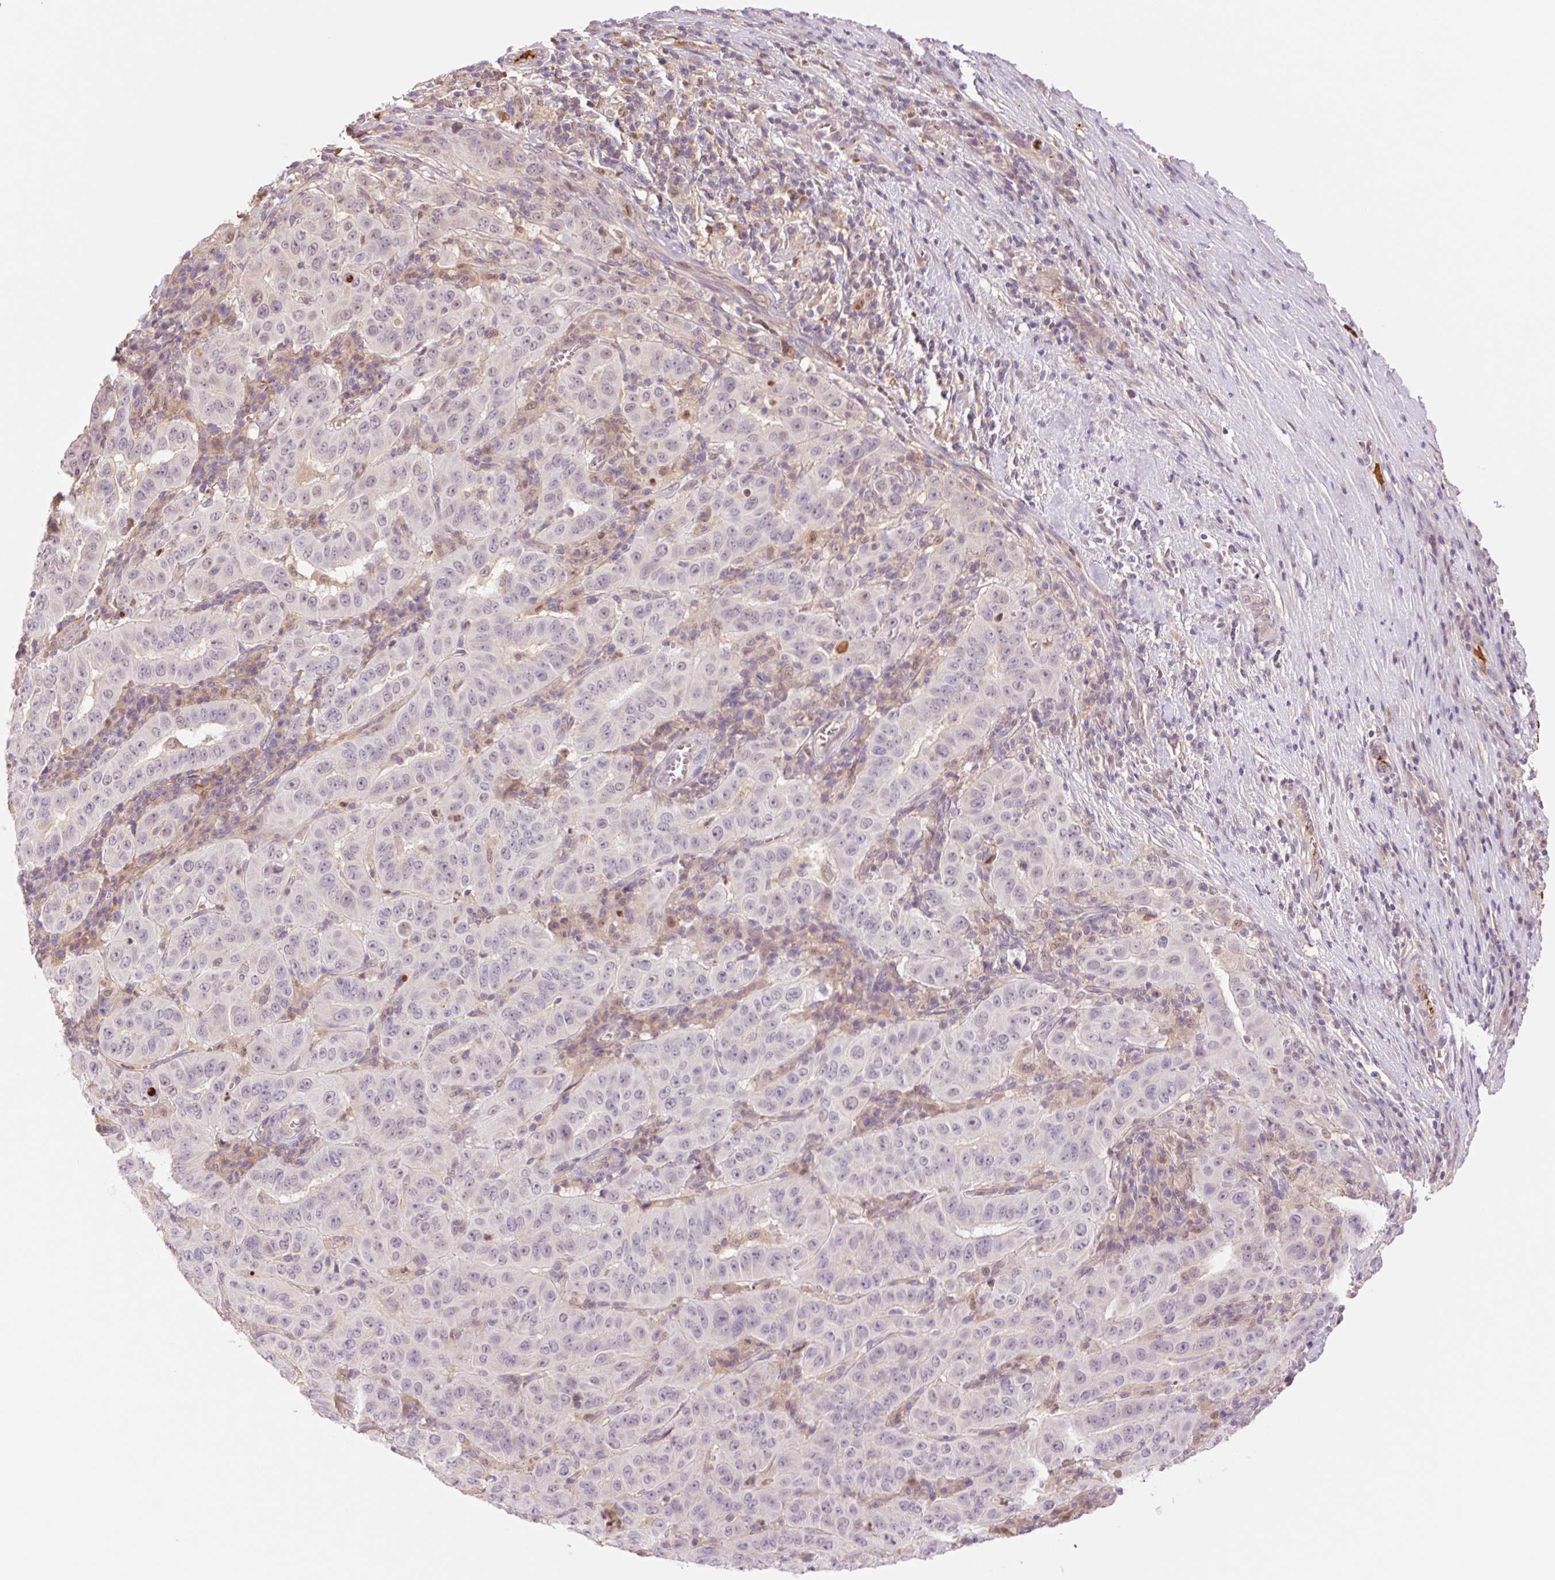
{"staining": {"intensity": "negative", "quantity": "none", "location": "none"}, "tissue": "pancreatic cancer", "cell_type": "Tumor cells", "image_type": "cancer", "snomed": [{"axis": "morphology", "description": "Adenocarcinoma, NOS"}, {"axis": "topography", "description": "Pancreas"}], "caption": "DAB (3,3'-diaminobenzidine) immunohistochemical staining of human pancreatic adenocarcinoma displays no significant expression in tumor cells.", "gene": "HEBP1", "patient": {"sex": "male", "age": 63}}